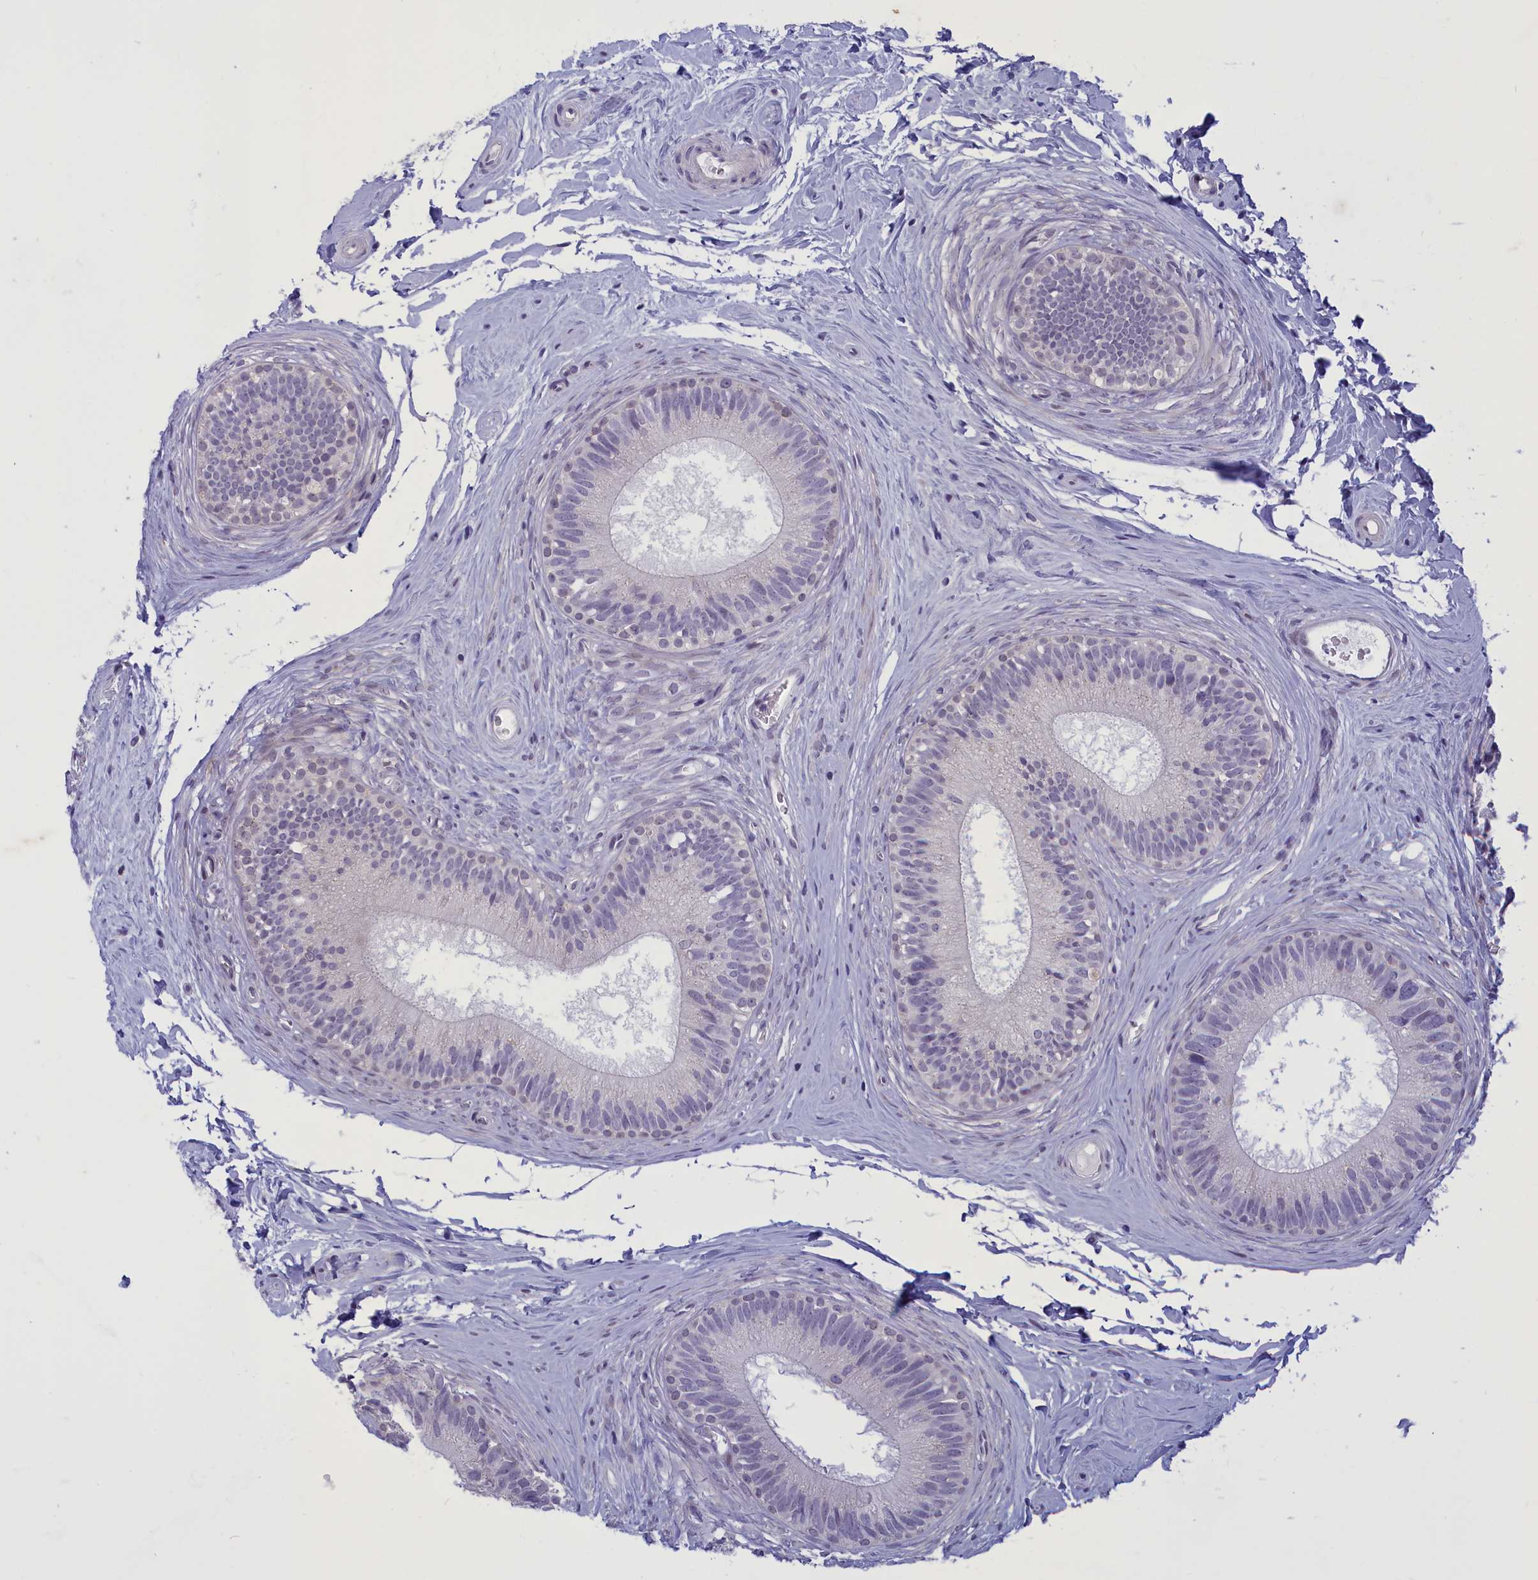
{"staining": {"intensity": "negative", "quantity": "none", "location": "none"}, "tissue": "epididymis", "cell_type": "Glandular cells", "image_type": "normal", "snomed": [{"axis": "morphology", "description": "Normal tissue, NOS"}, {"axis": "topography", "description": "Epididymis"}], "caption": "Epididymis was stained to show a protein in brown. There is no significant positivity in glandular cells.", "gene": "ELOA2", "patient": {"sex": "male", "age": 33}}